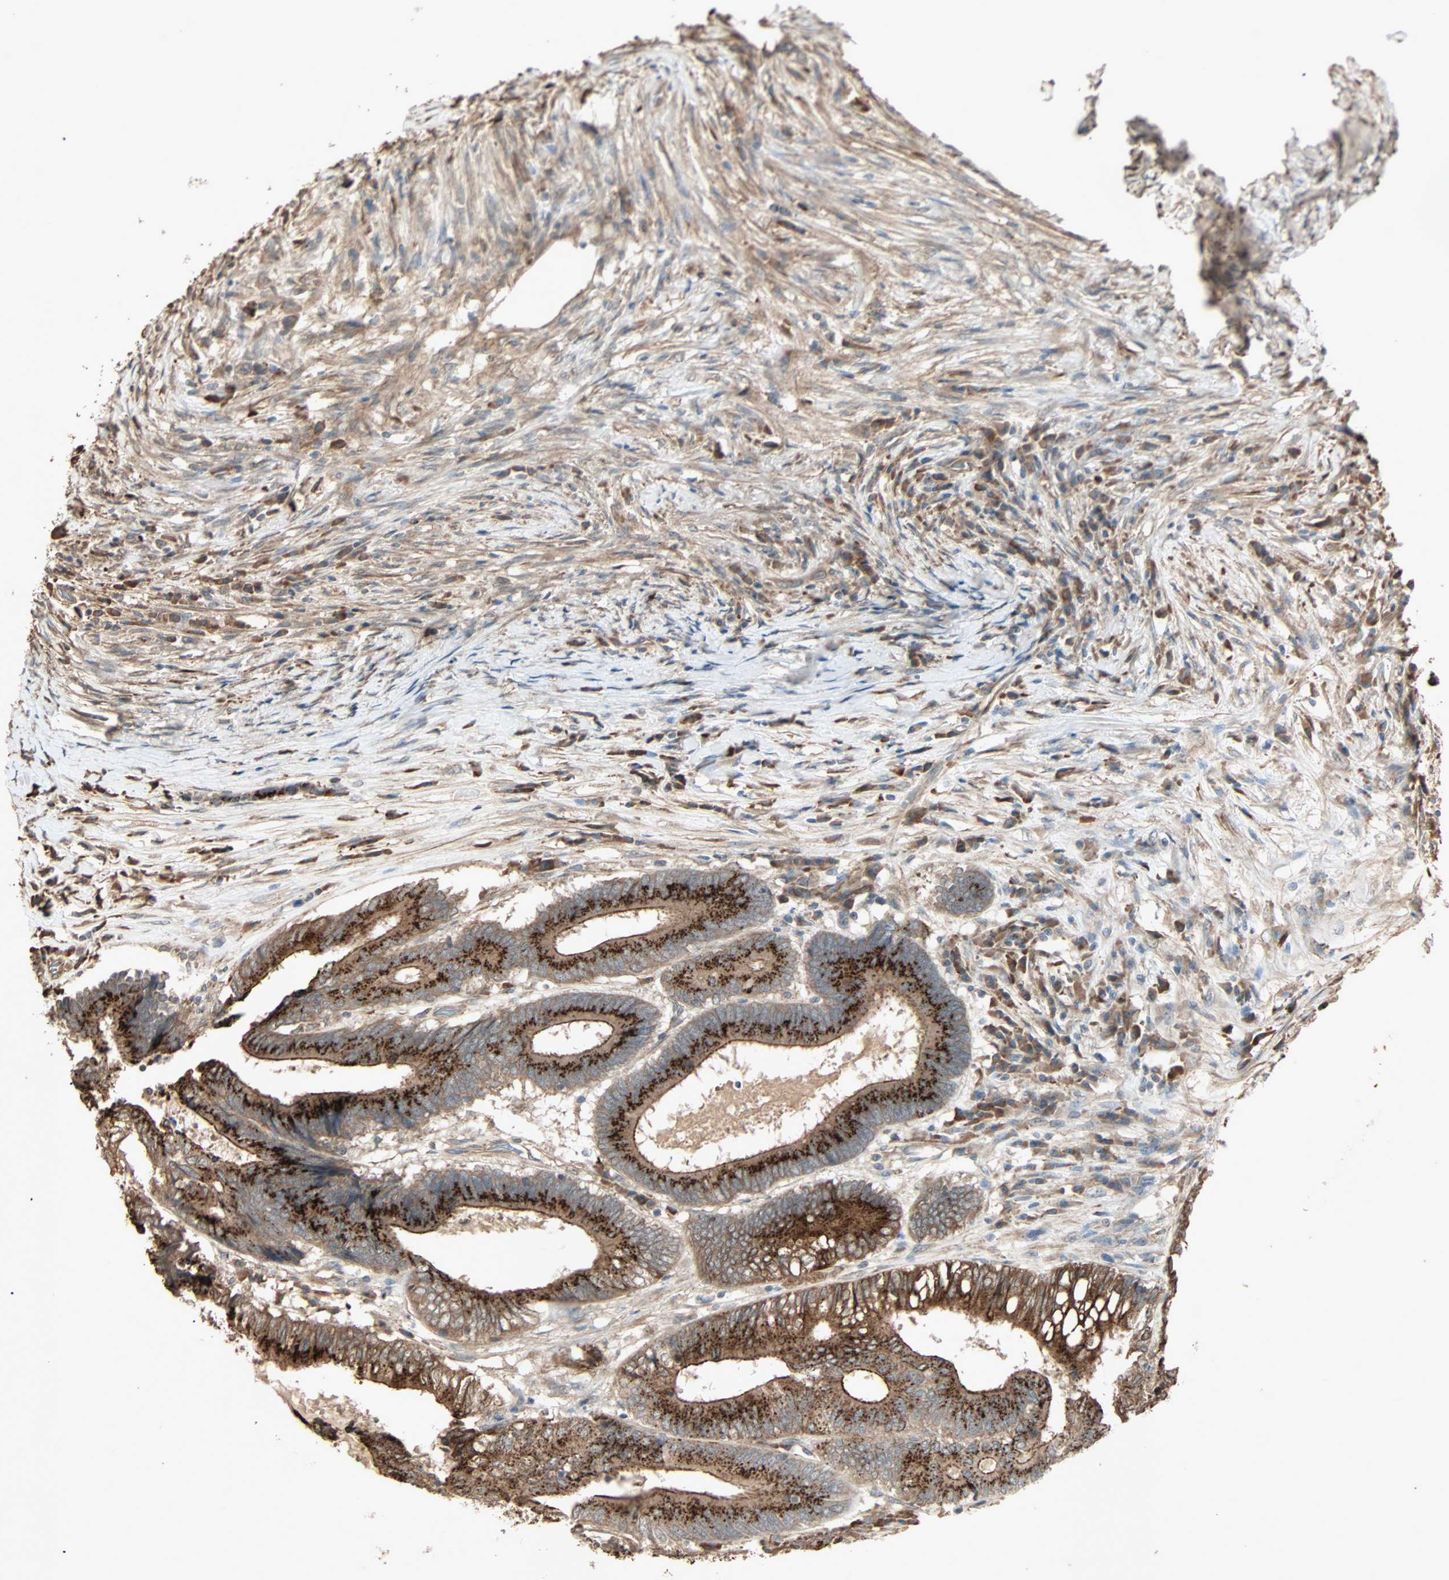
{"staining": {"intensity": "strong", "quantity": ">75%", "location": "cytoplasmic/membranous"}, "tissue": "colorectal cancer", "cell_type": "Tumor cells", "image_type": "cancer", "snomed": [{"axis": "morphology", "description": "Adenocarcinoma, NOS"}, {"axis": "topography", "description": "Rectum"}], "caption": "Protein expression by IHC displays strong cytoplasmic/membranous positivity in about >75% of tumor cells in colorectal cancer.", "gene": "GALNT3", "patient": {"sex": "male", "age": 63}}